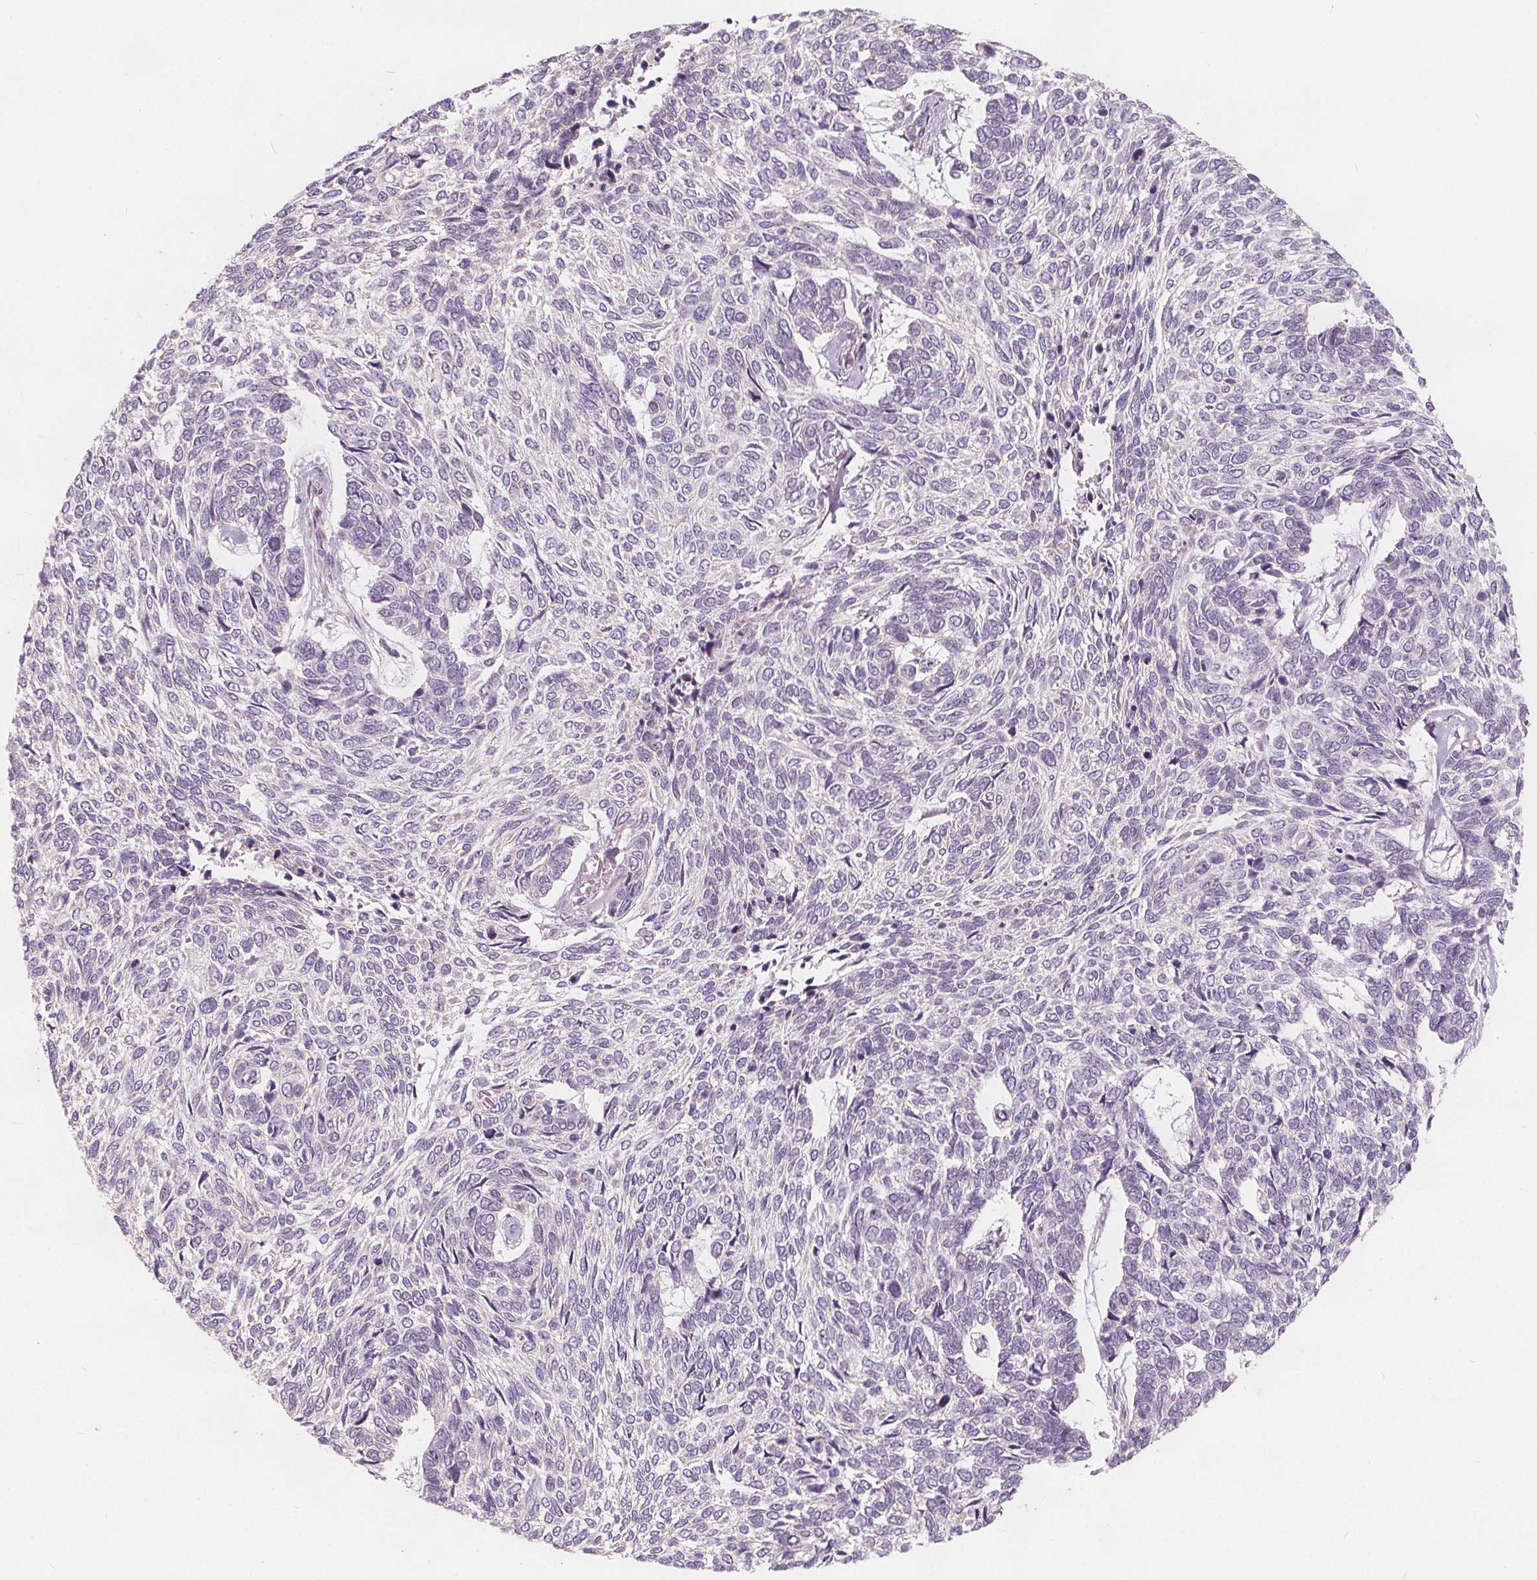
{"staining": {"intensity": "negative", "quantity": "none", "location": "none"}, "tissue": "skin cancer", "cell_type": "Tumor cells", "image_type": "cancer", "snomed": [{"axis": "morphology", "description": "Basal cell carcinoma"}, {"axis": "topography", "description": "Skin"}], "caption": "High power microscopy photomicrograph of an IHC photomicrograph of skin basal cell carcinoma, revealing no significant expression in tumor cells.", "gene": "DRC3", "patient": {"sex": "female", "age": 65}}